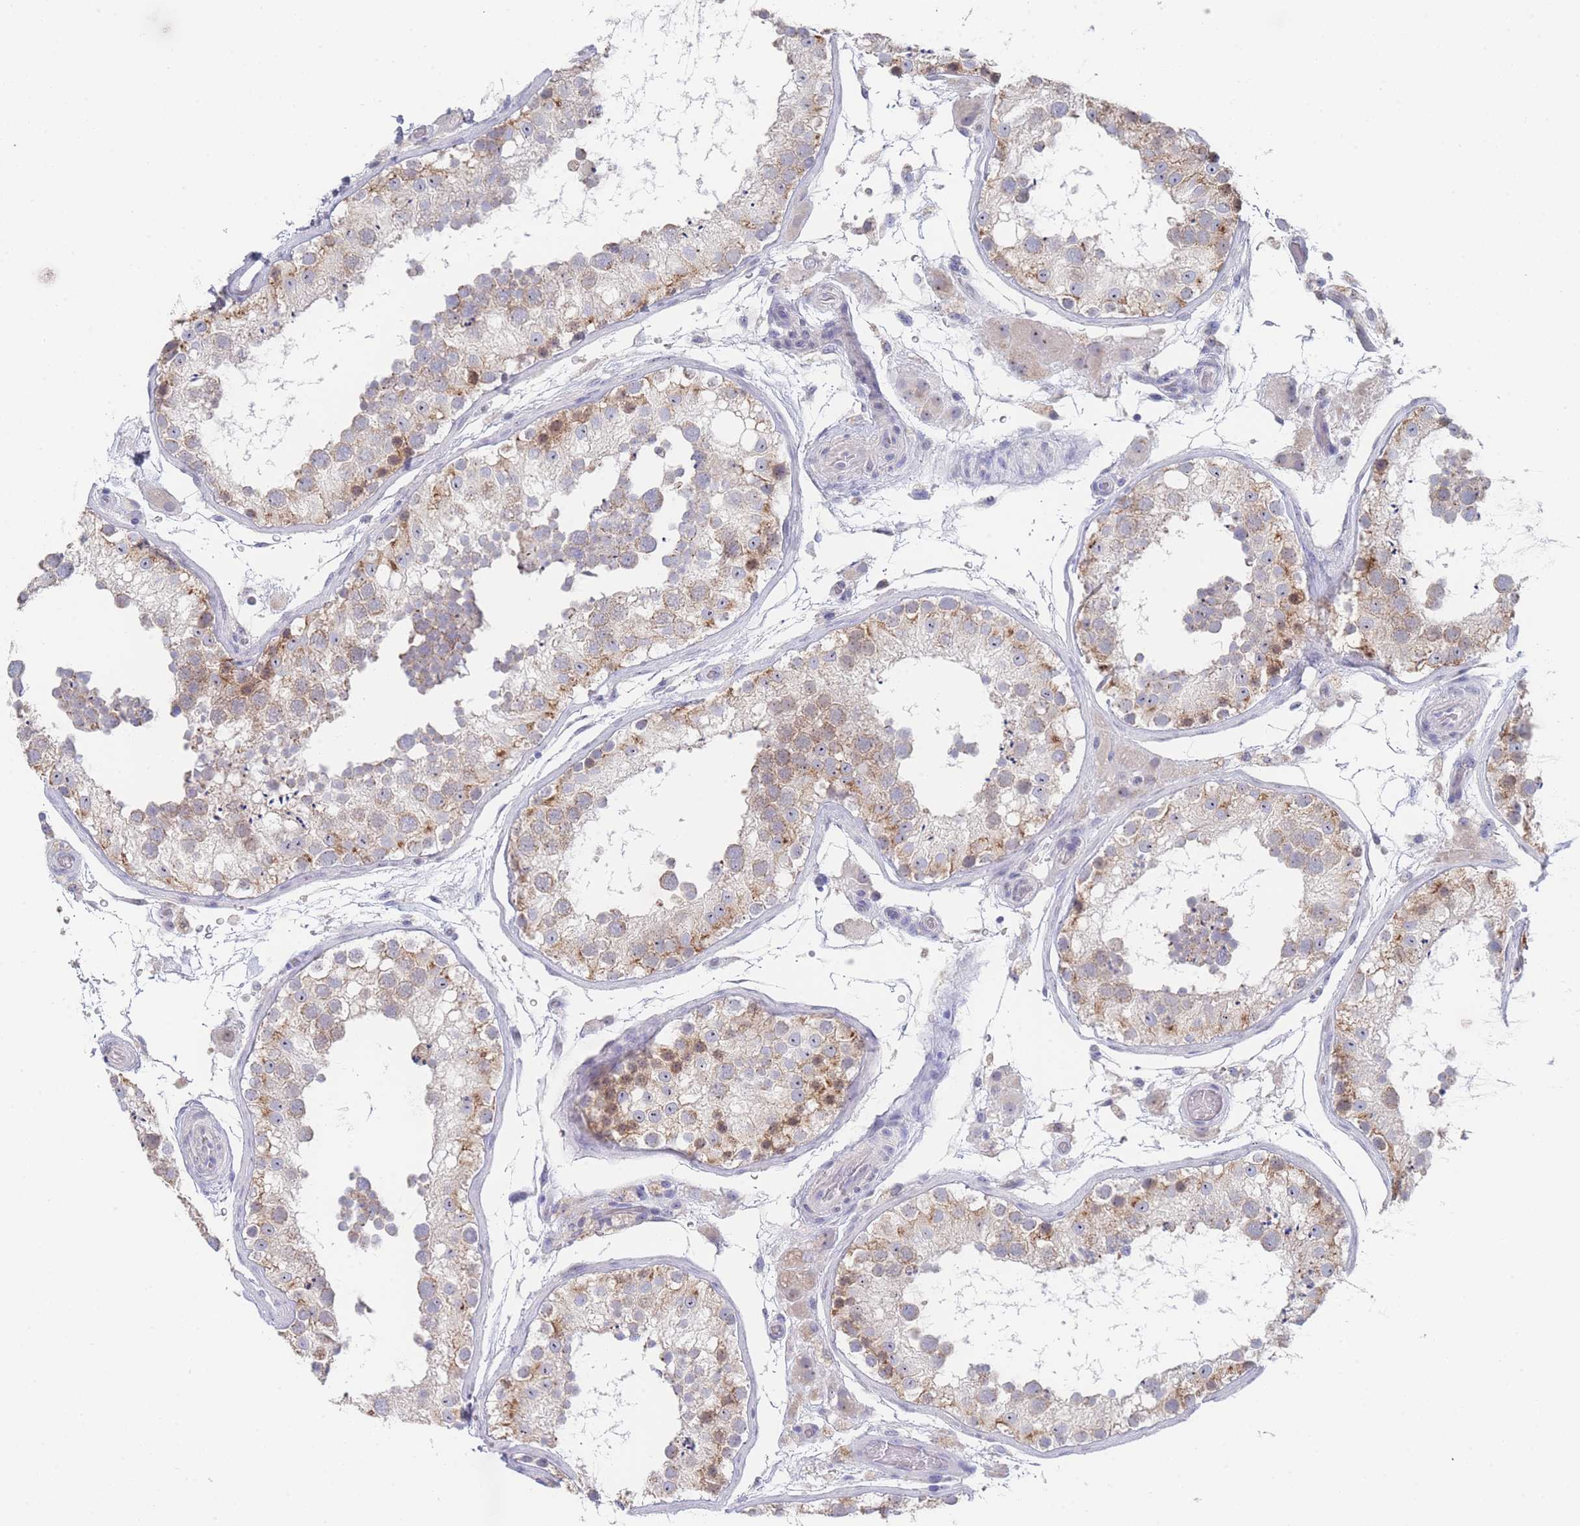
{"staining": {"intensity": "moderate", "quantity": "<25%", "location": "cytoplasmic/membranous,nuclear"}, "tissue": "testis", "cell_type": "Cells in seminiferous ducts", "image_type": "normal", "snomed": [{"axis": "morphology", "description": "Normal tissue, NOS"}, {"axis": "topography", "description": "Testis"}], "caption": "A low amount of moderate cytoplasmic/membranous,nuclear staining is identified in about <25% of cells in seminiferous ducts in unremarkable testis. (brown staining indicates protein expression, while blue staining denotes nuclei).", "gene": "ZNF142", "patient": {"sex": "male", "age": 26}}